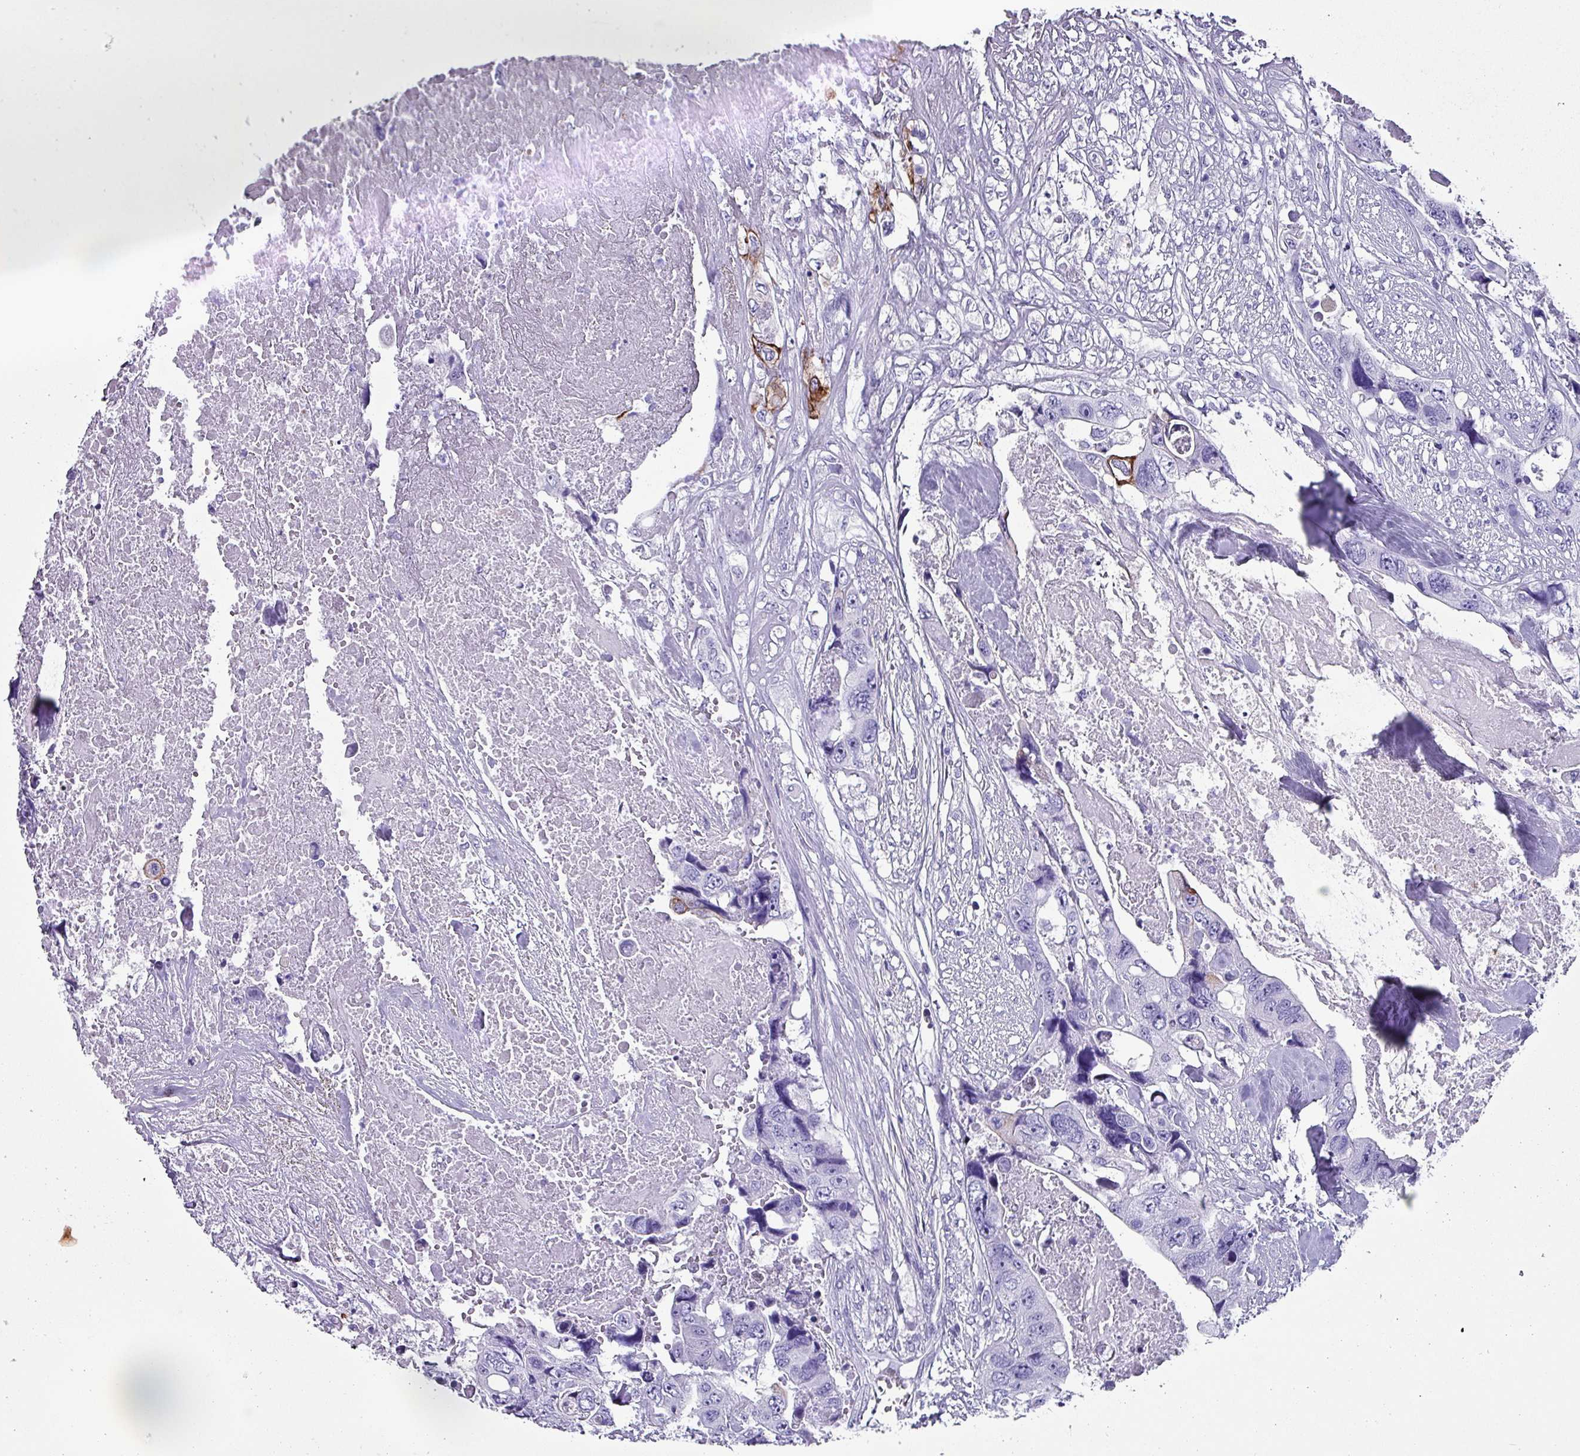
{"staining": {"intensity": "strong", "quantity": "<25%", "location": "cytoplasmic/membranous"}, "tissue": "colorectal cancer", "cell_type": "Tumor cells", "image_type": "cancer", "snomed": [{"axis": "morphology", "description": "Adenocarcinoma, NOS"}, {"axis": "topography", "description": "Rectum"}], "caption": "DAB immunohistochemical staining of adenocarcinoma (colorectal) demonstrates strong cytoplasmic/membranous protein positivity in about <25% of tumor cells.", "gene": "KRT6C", "patient": {"sex": "male", "age": 57}}